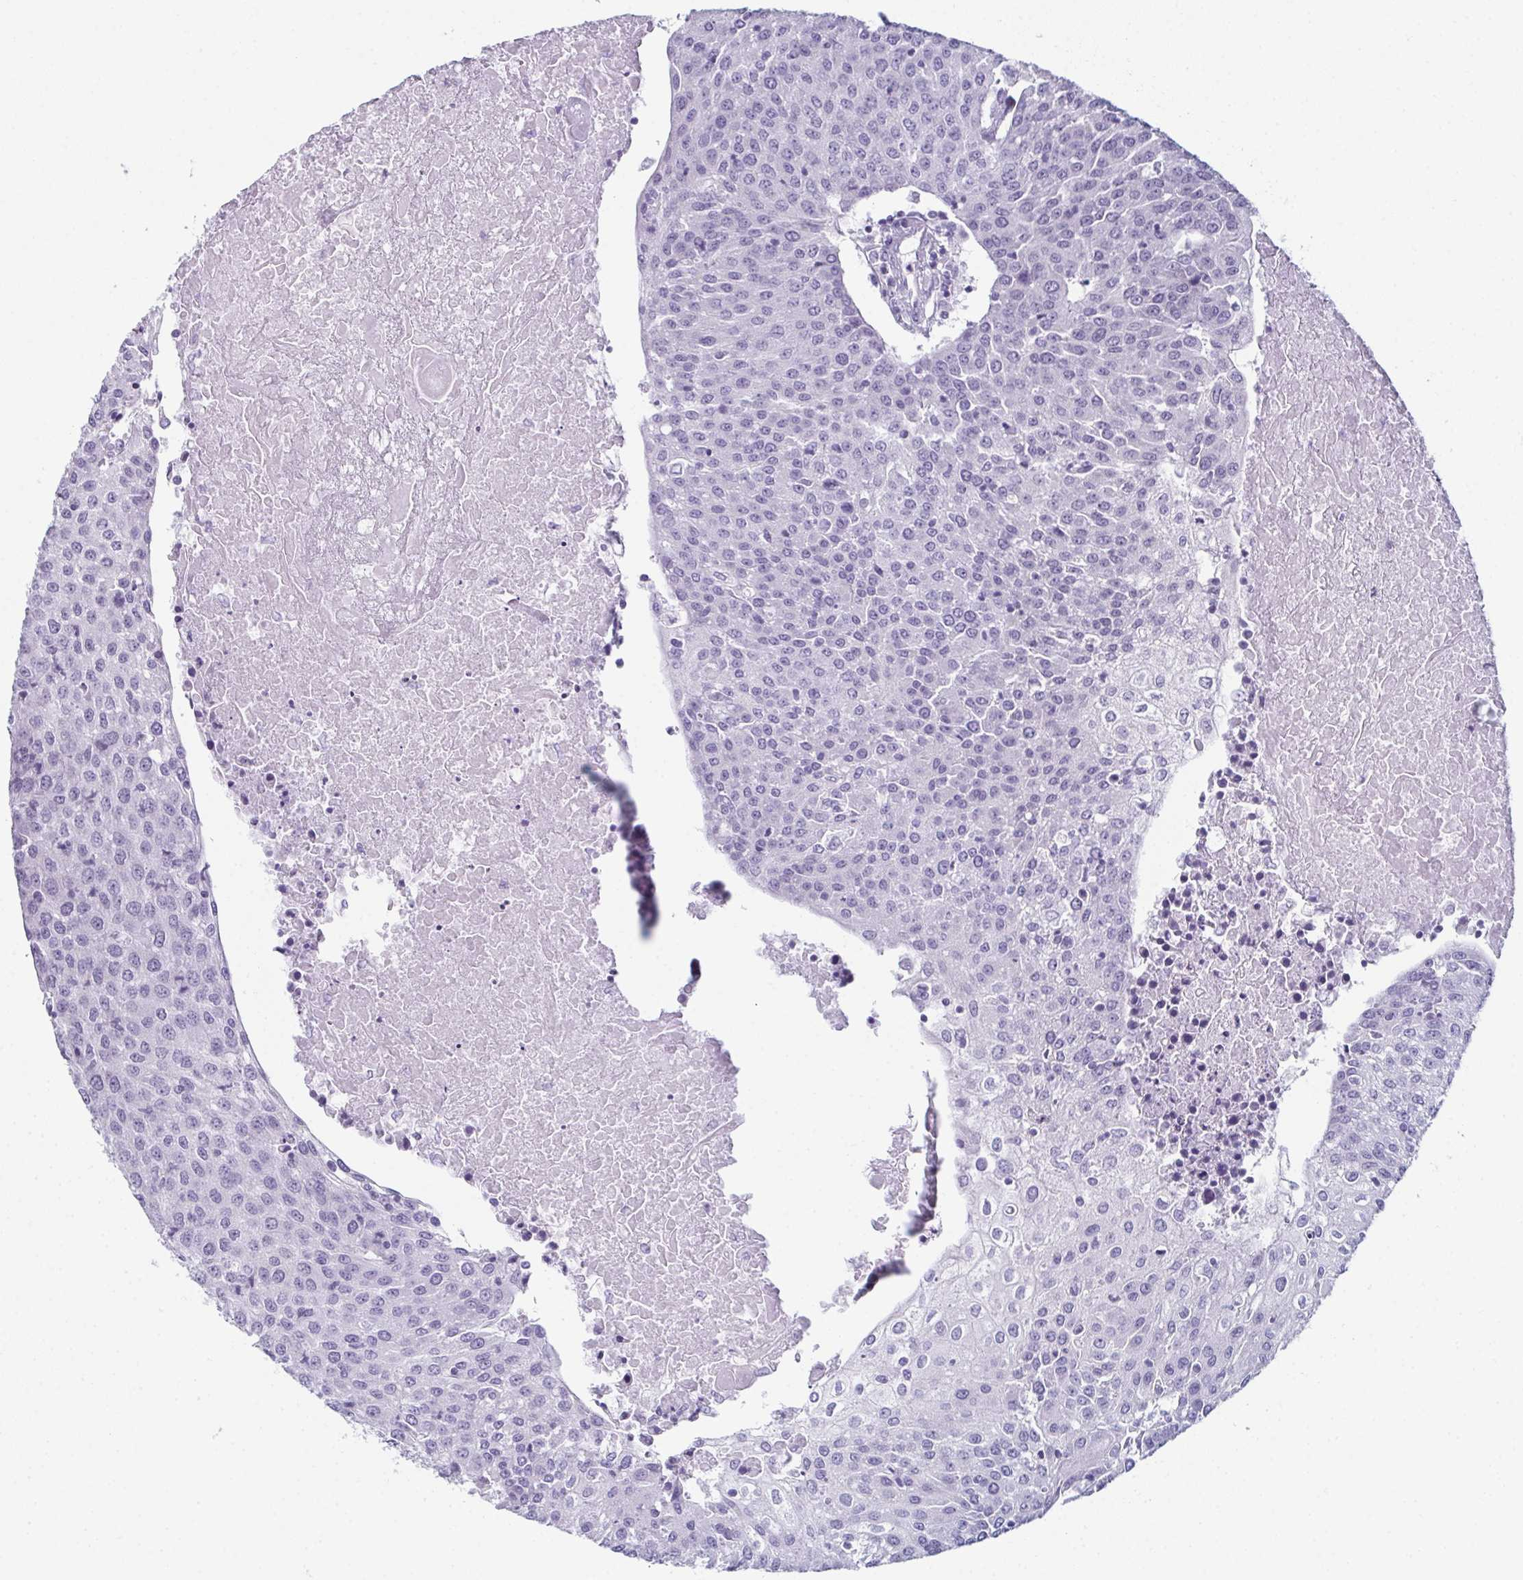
{"staining": {"intensity": "negative", "quantity": "none", "location": "none"}, "tissue": "urothelial cancer", "cell_type": "Tumor cells", "image_type": "cancer", "snomed": [{"axis": "morphology", "description": "Urothelial carcinoma, High grade"}, {"axis": "topography", "description": "Urinary bladder"}], "caption": "Protein analysis of urothelial cancer exhibits no significant staining in tumor cells. (Stains: DAB immunohistochemistry (IHC) with hematoxylin counter stain, Microscopy: brightfield microscopy at high magnification).", "gene": "ENKUR", "patient": {"sex": "female", "age": 85}}